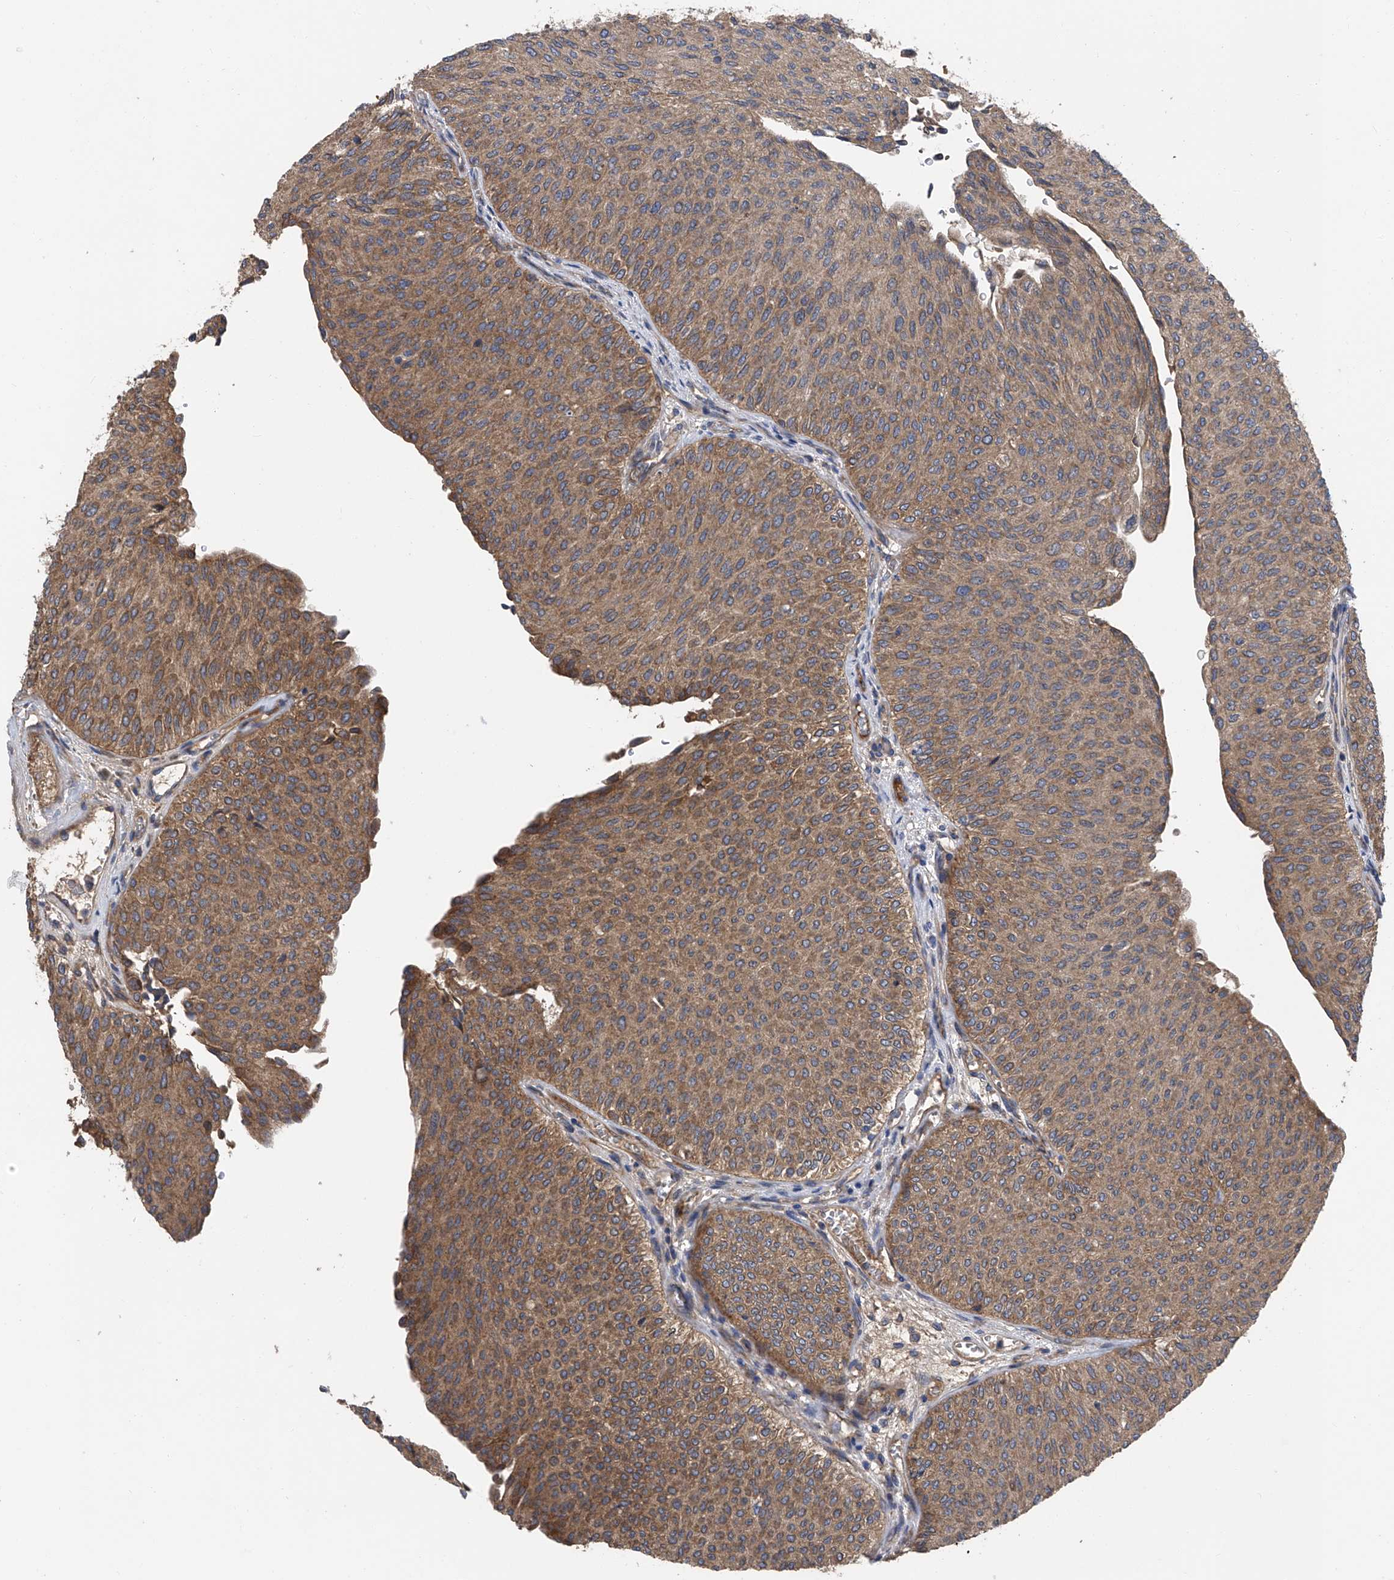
{"staining": {"intensity": "moderate", "quantity": ">75%", "location": "cytoplasmic/membranous"}, "tissue": "urothelial cancer", "cell_type": "Tumor cells", "image_type": "cancer", "snomed": [{"axis": "morphology", "description": "Urothelial carcinoma, Low grade"}, {"axis": "topography", "description": "Urinary bladder"}], "caption": "An IHC image of tumor tissue is shown. Protein staining in brown labels moderate cytoplasmic/membranous positivity in urothelial cancer within tumor cells.", "gene": "PTK2", "patient": {"sex": "male", "age": 78}}